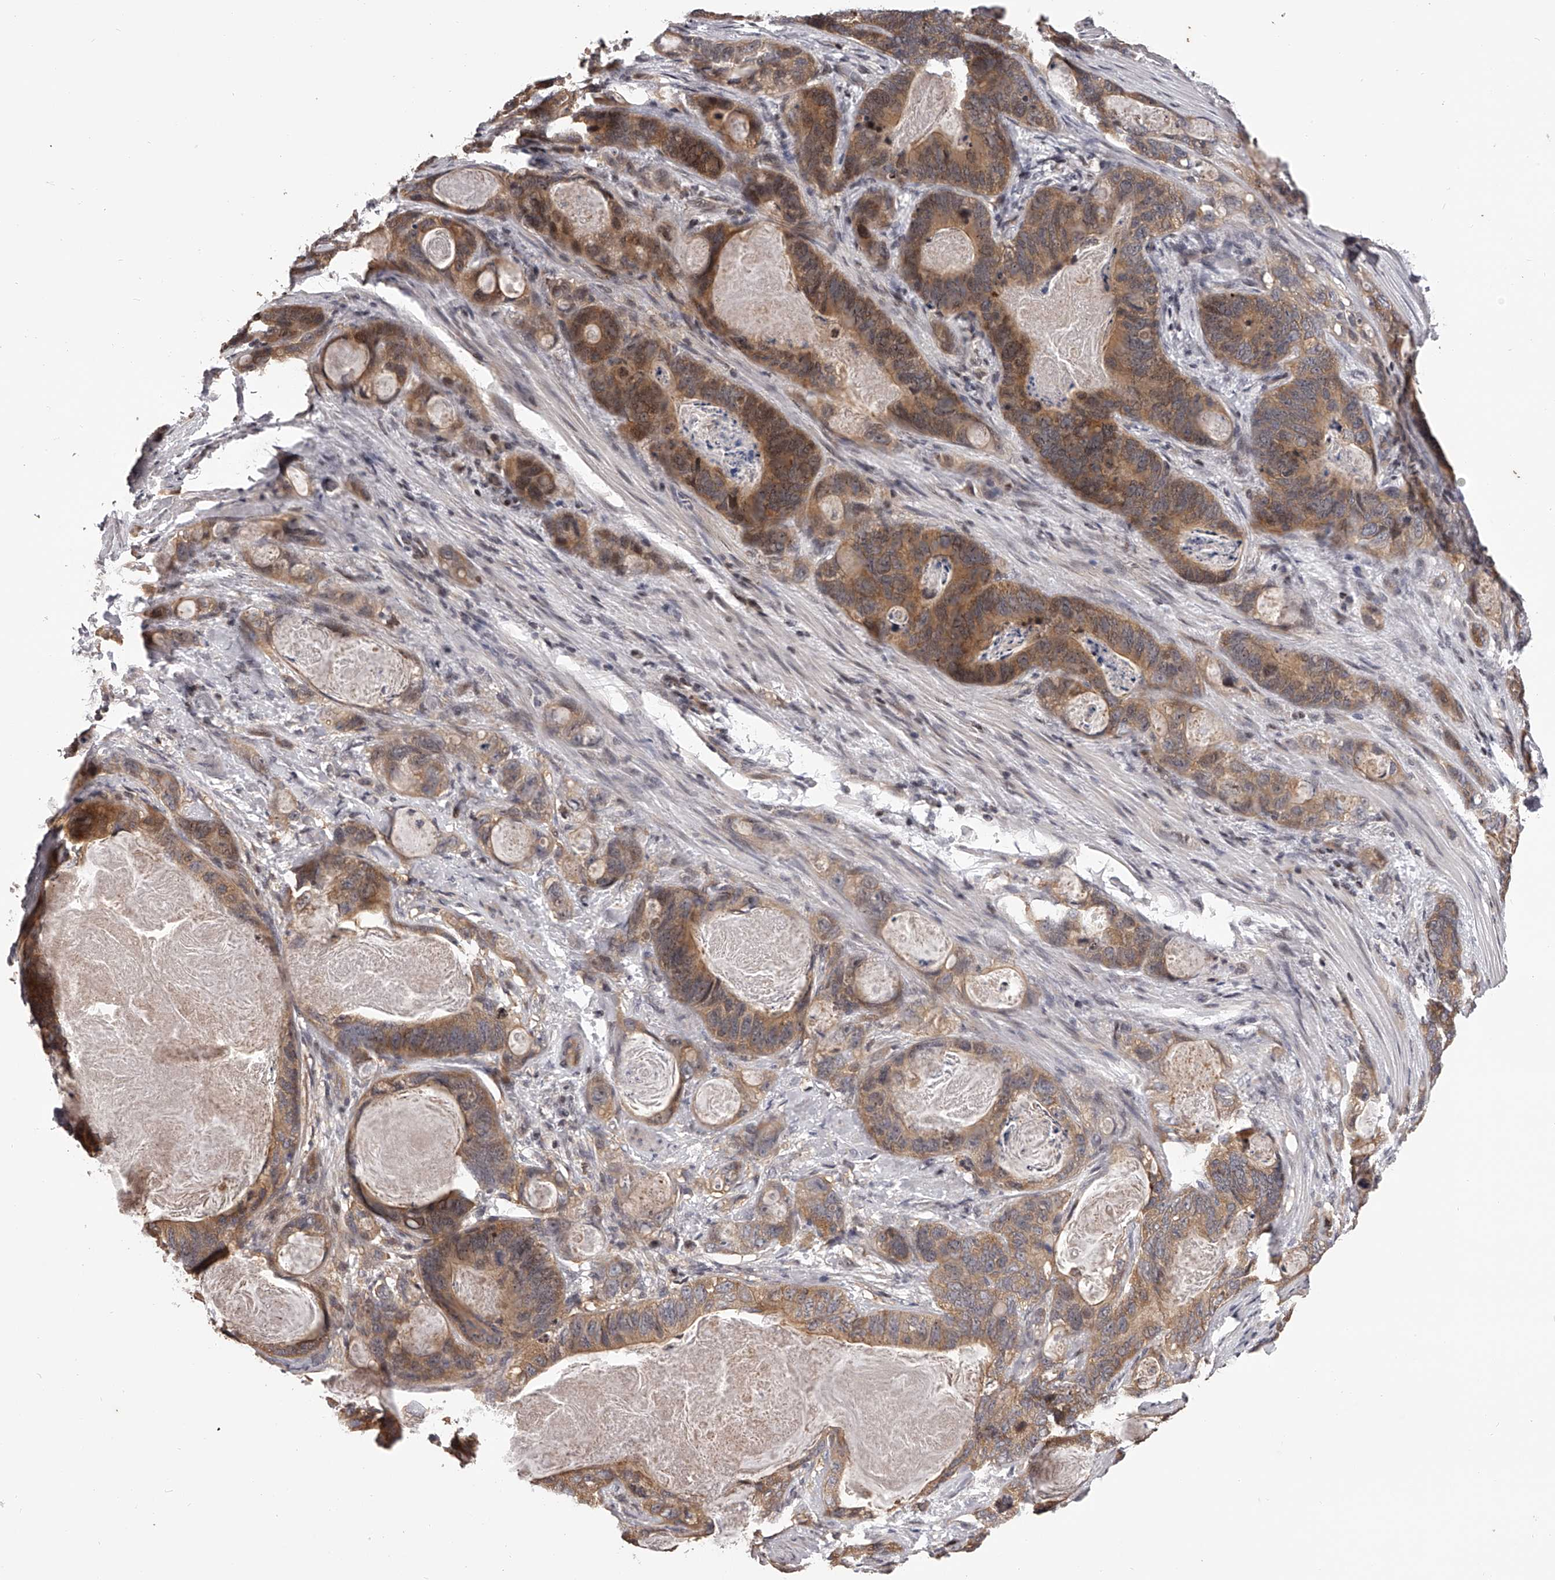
{"staining": {"intensity": "moderate", "quantity": ">75%", "location": "cytoplasmic/membranous"}, "tissue": "stomach cancer", "cell_type": "Tumor cells", "image_type": "cancer", "snomed": [{"axis": "morphology", "description": "Normal tissue, NOS"}, {"axis": "morphology", "description": "Adenocarcinoma, NOS"}, {"axis": "topography", "description": "Stomach"}], "caption": "Immunohistochemical staining of stomach cancer (adenocarcinoma) displays moderate cytoplasmic/membranous protein positivity in about >75% of tumor cells. Nuclei are stained in blue.", "gene": "PFDN2", "patient": {"sex": "female", "age": 89}}